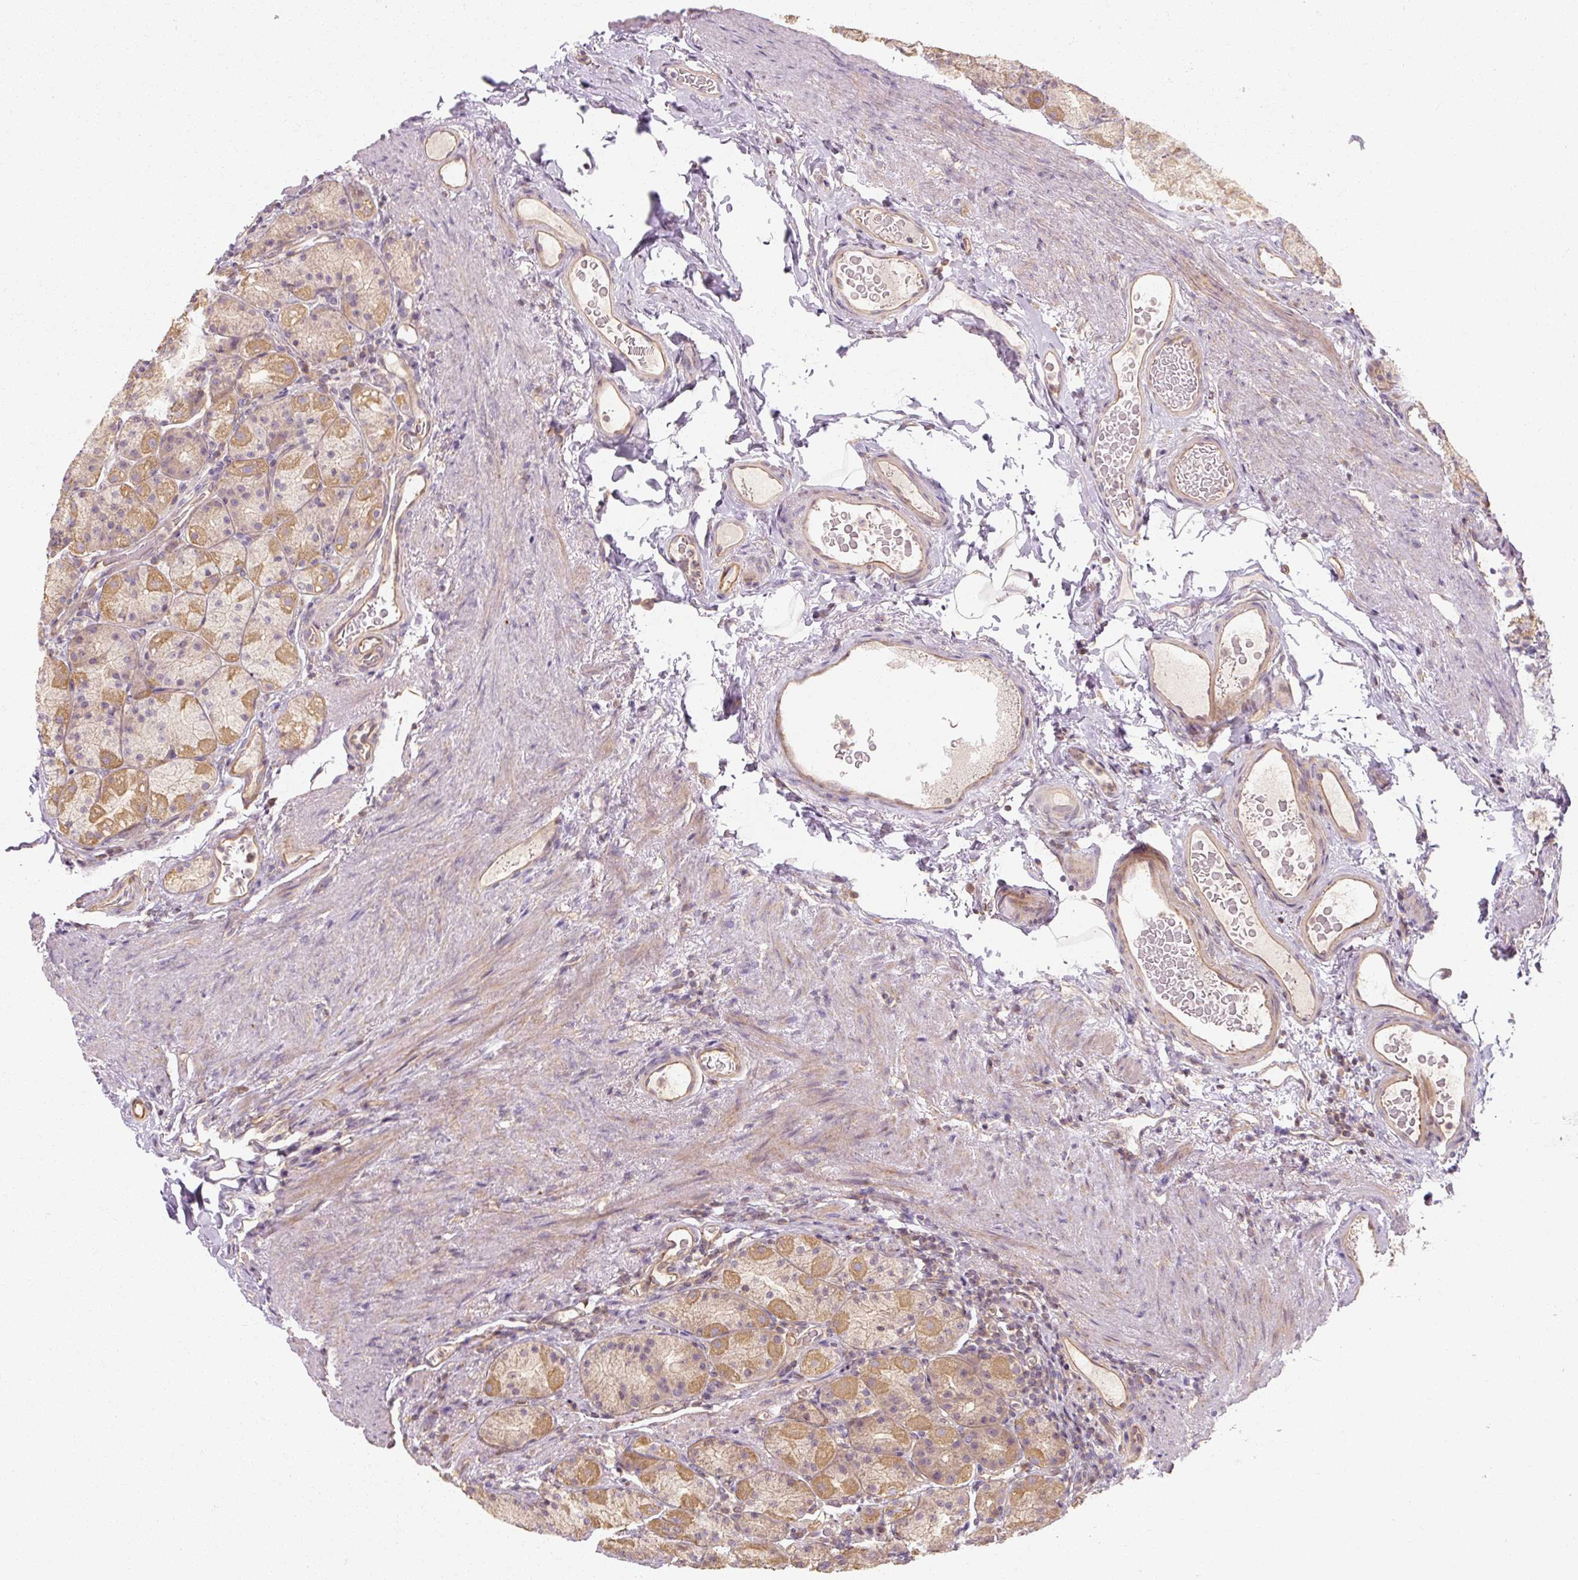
{"staining": {"intensity": "moderate", "quantity": "25%-75%", "location": "cytoplasmic/membranous"}, "tissue": "stomach", "cell_type": "Glandular cells", "image_type": "normal", "snomed": [{"axis": "morphology", "description": "Normal tissue, NOS"}, {"axis": "topography", "description": "Stomach, upper"}, {"axis": "topography", "description": "Stomach"}], "caption": "Immunohistochemical staining of unremarkable stomach displays moderate cytoplasmic/membranous protein expression in about 25%-75% of glandular cells.", "gene": "RB1CC1", "patient": {"sex": "male", "age": 68}}